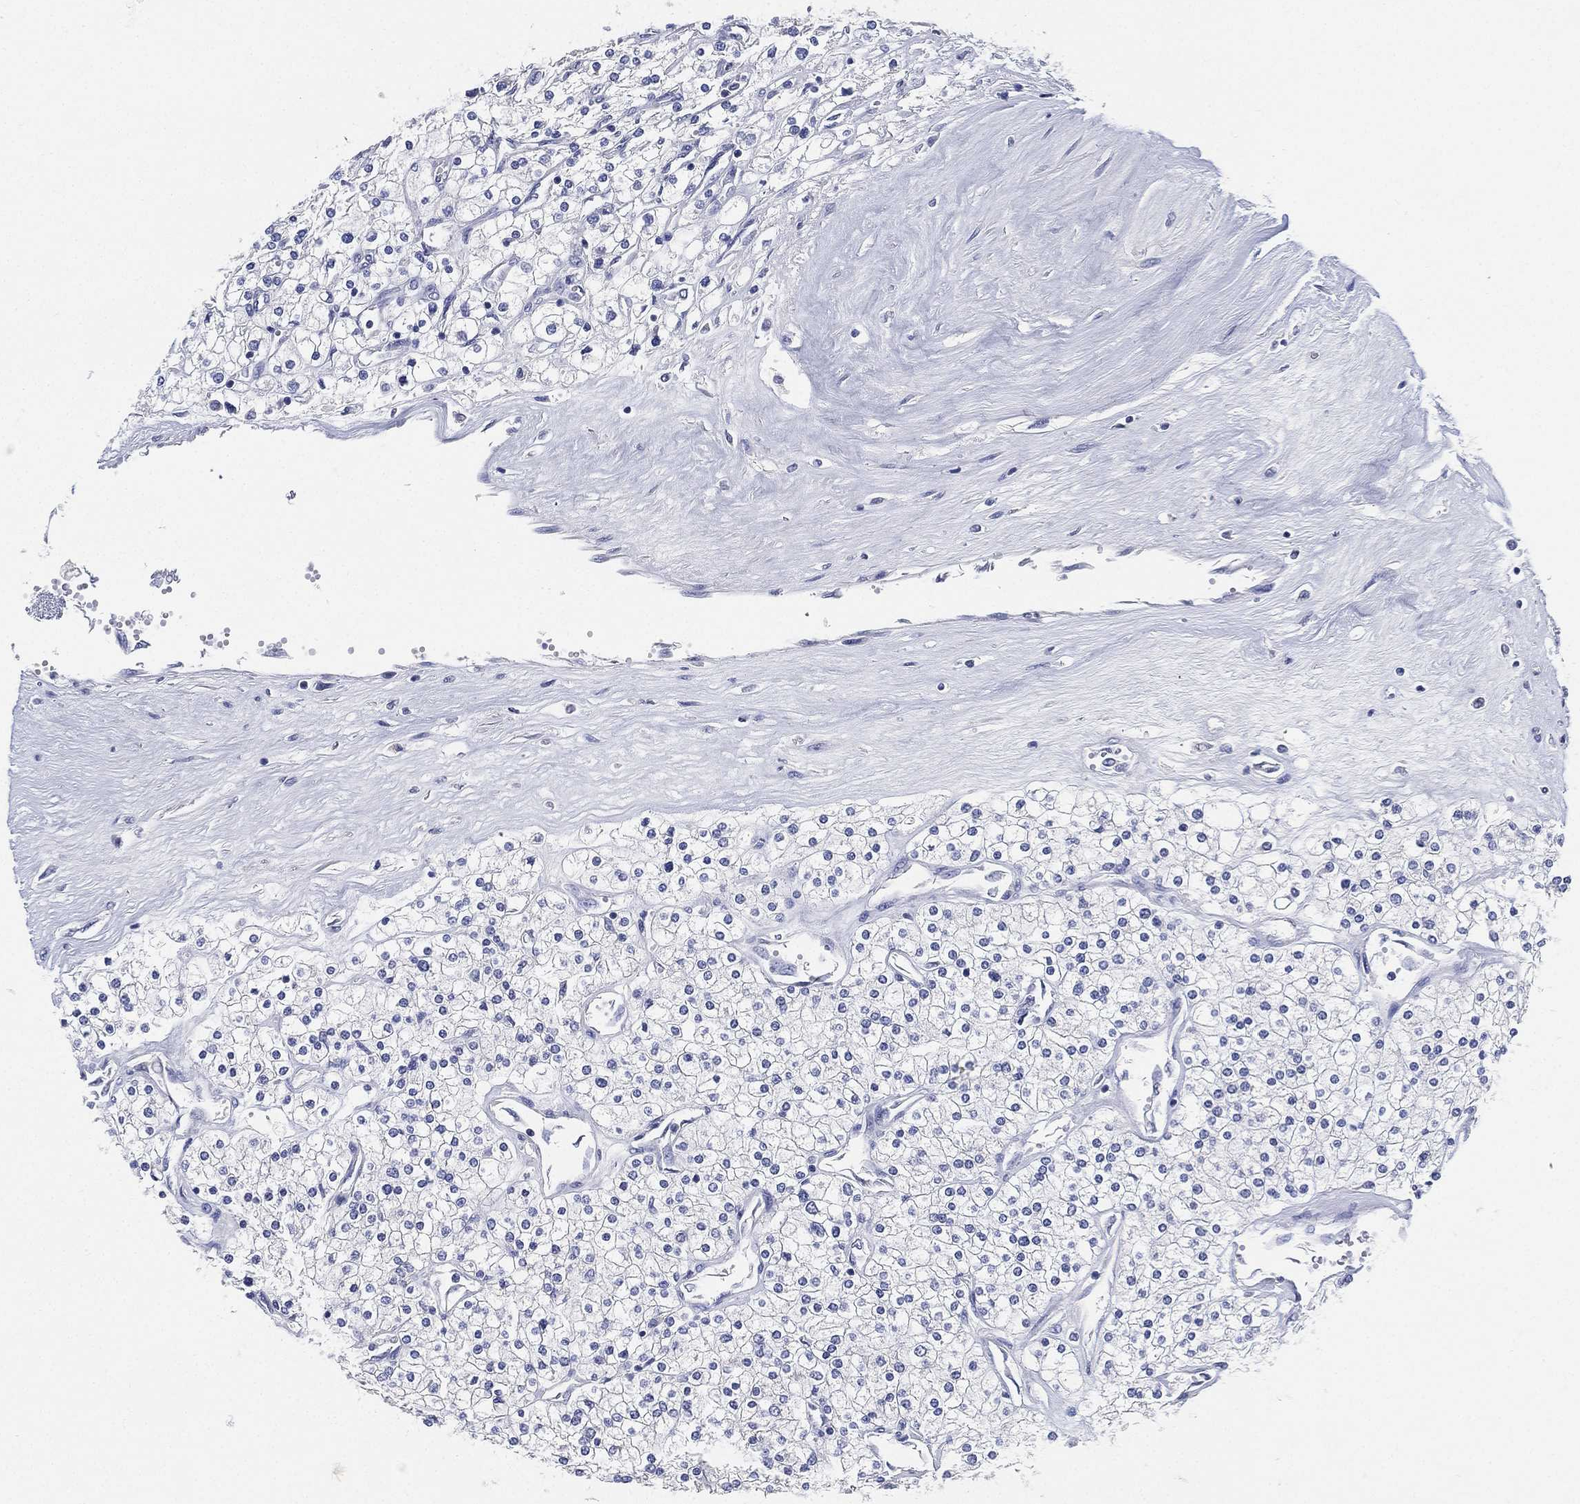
{"staining": {"intensity": "negative", "quantity": "none", "location": "none"}, "tissue": "renal cancer", "cell_type": "Tumor cells", "image_type": "cancer", "snomed": [{"axis": "morphology", "description": "Adenocarcinoma, NOS"}, {"axis": "topography", "description": "Kidney"}], "caption": "The immunohistochemistry (IHC) micrograph has no significant expression in tumor cells of renal adenocarcinoma tissue.", "gene": "IYD", "patient": {"sex": "male", "age": 80}}